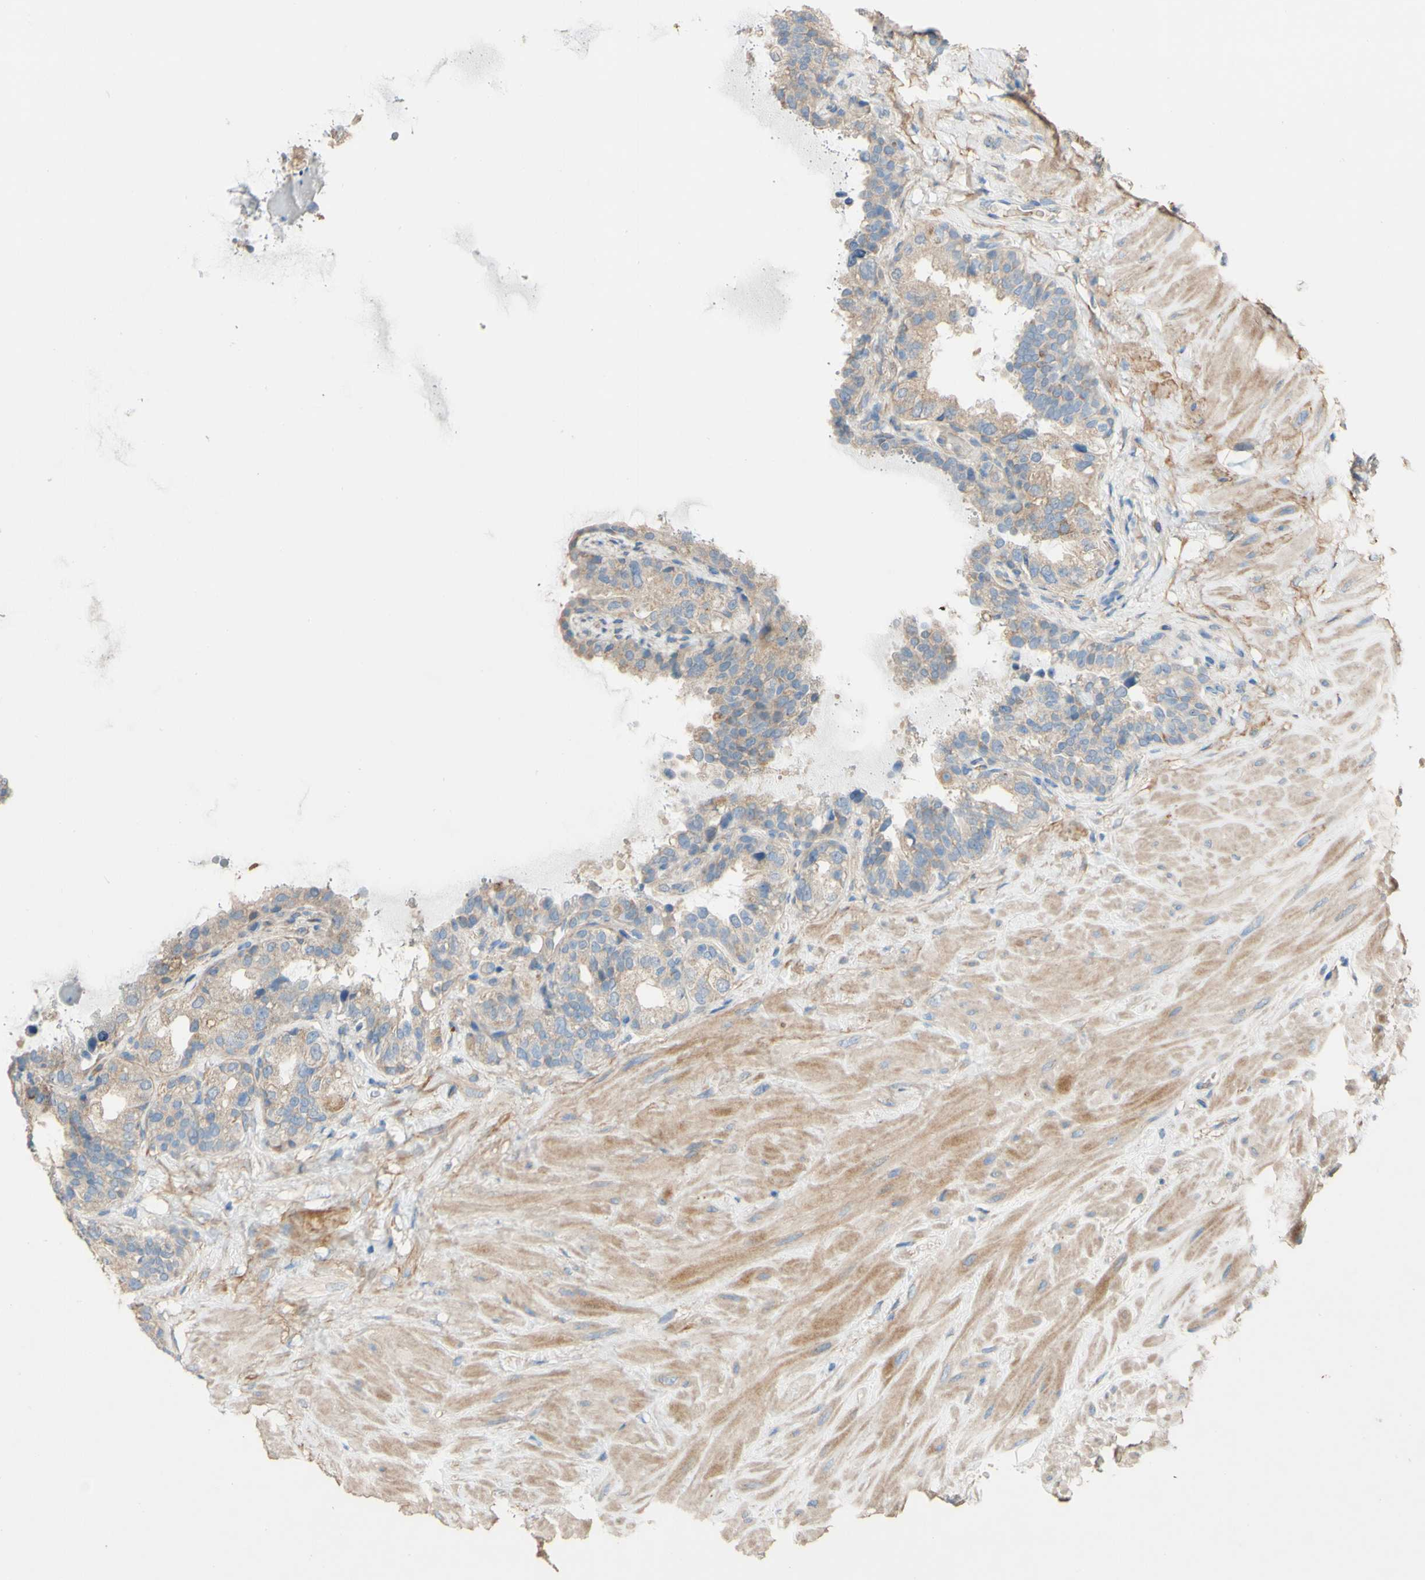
{"staining": {"intensity": "weak", "quantity": "25%-75%", "location": "cytoplasmic/membranous"}, "tissue": "seminal vesicle", "cell_type": "Glandular cells", "image_type": "normal", "snomed": [{"axis": "morphology", "description": "Normal tissue, NOS"}, {"axis": "topography", "description": "Seminal veicle"}], "caption": "A high-resolution micrograph shows immunohistochemistry staining of unremarkable seminal vesicle, which displays weak cytoplasmic/membranous staining in approximately 25%-75% of glandular cells.", "gene": "DKK3", "patient": {"sex": "male", "age": 68}}